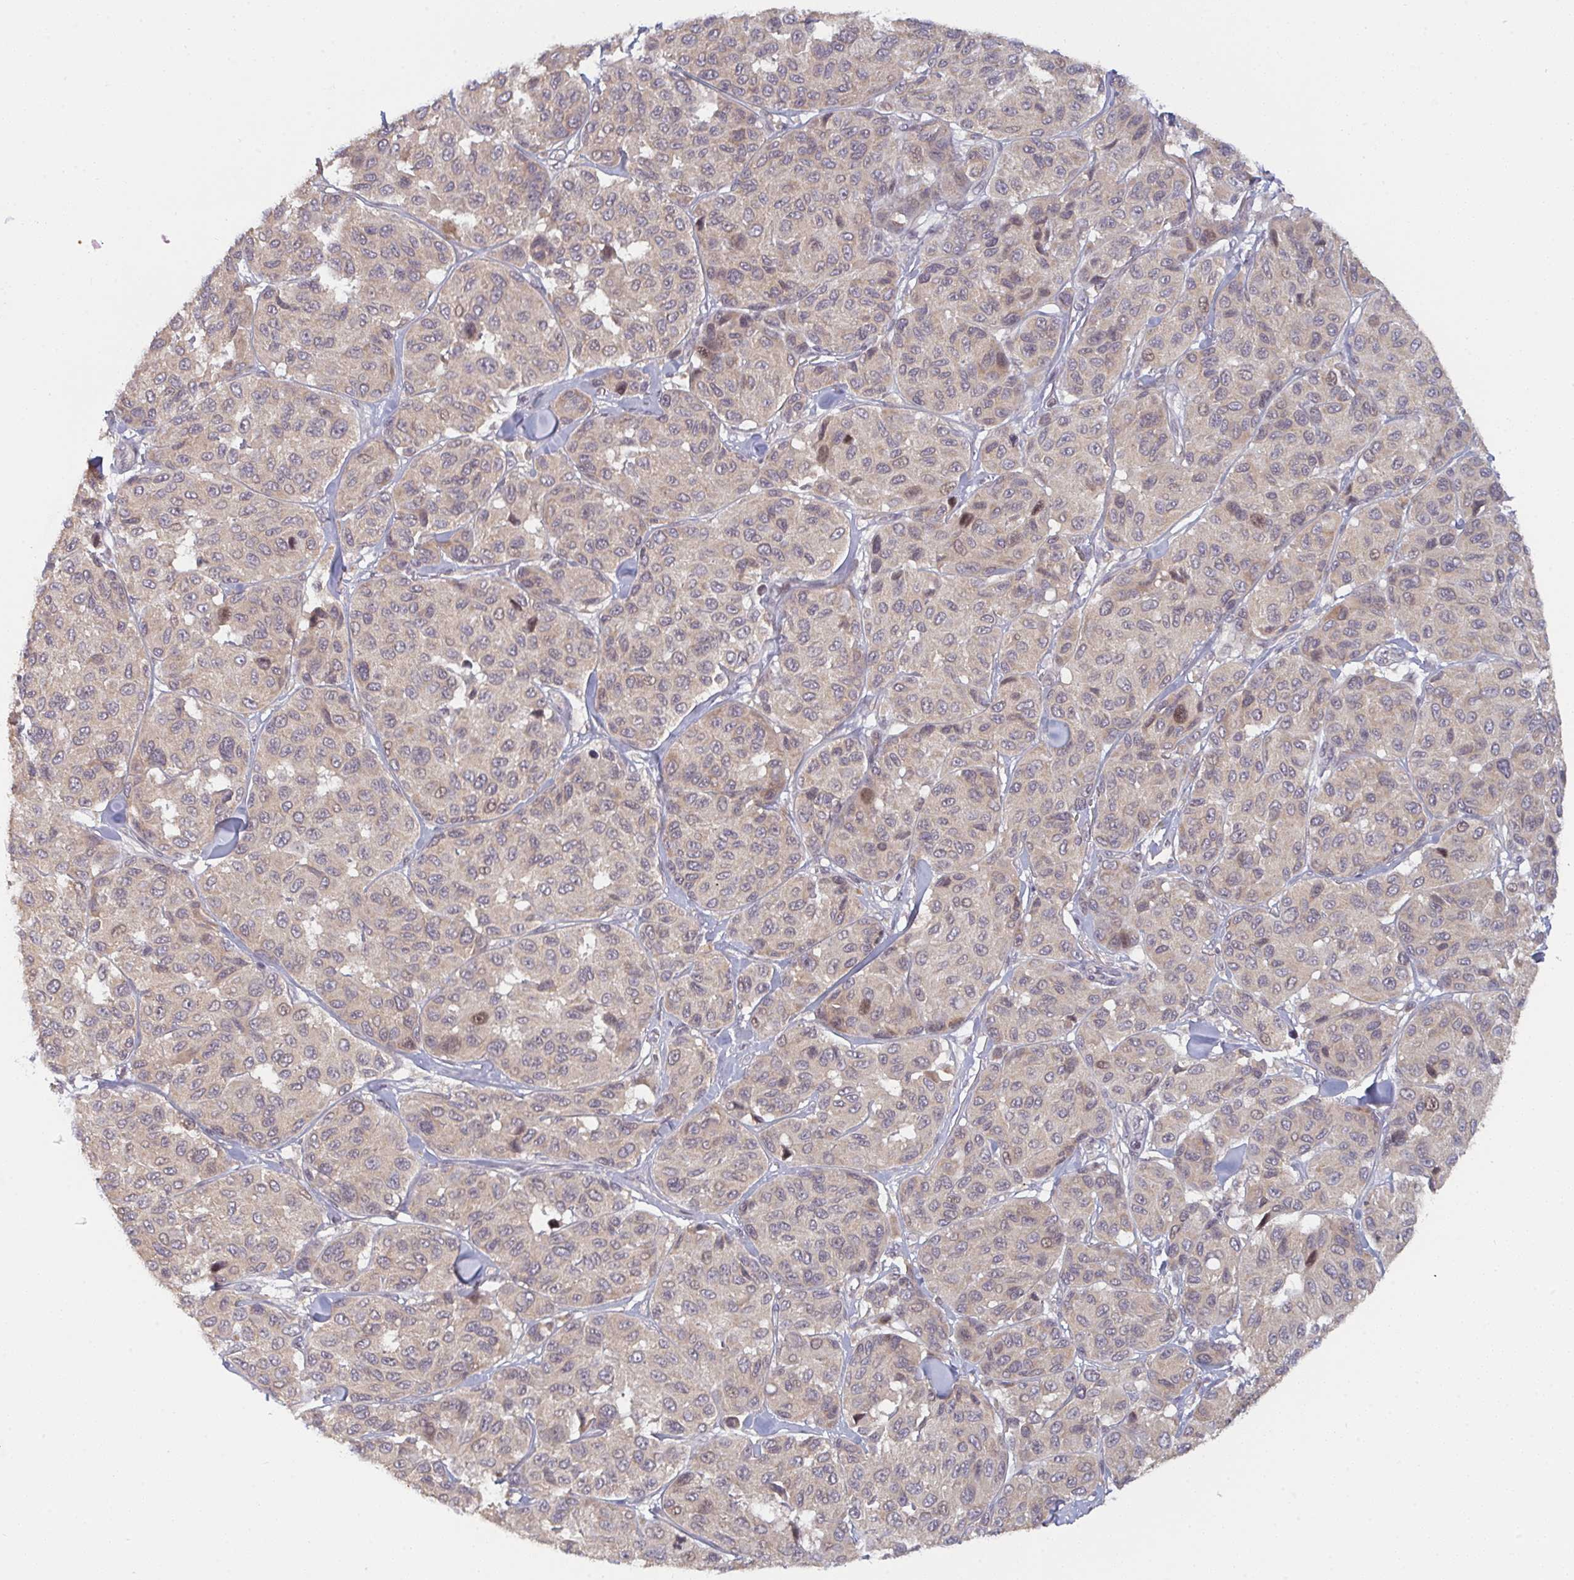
{"staining": {"intensity": "moderate", "quantity": "<25%", "location": "nuclear"}, "tissue": "melanoma", "cell_type": "Tumor cells", "image_type": "cancer", "snomed": [{"axis": "morphology", "description": "Malignant melanoma, NOS"}, {"axis": "topography", "description": "Skin"}], "caption": "This is a photomicrograph of IHC staining of melanoma, which shows moderate positivity in the nuclear of tumor cells.", "gene": "DCST1", "patient": {"sex": "female", "age": 66}}